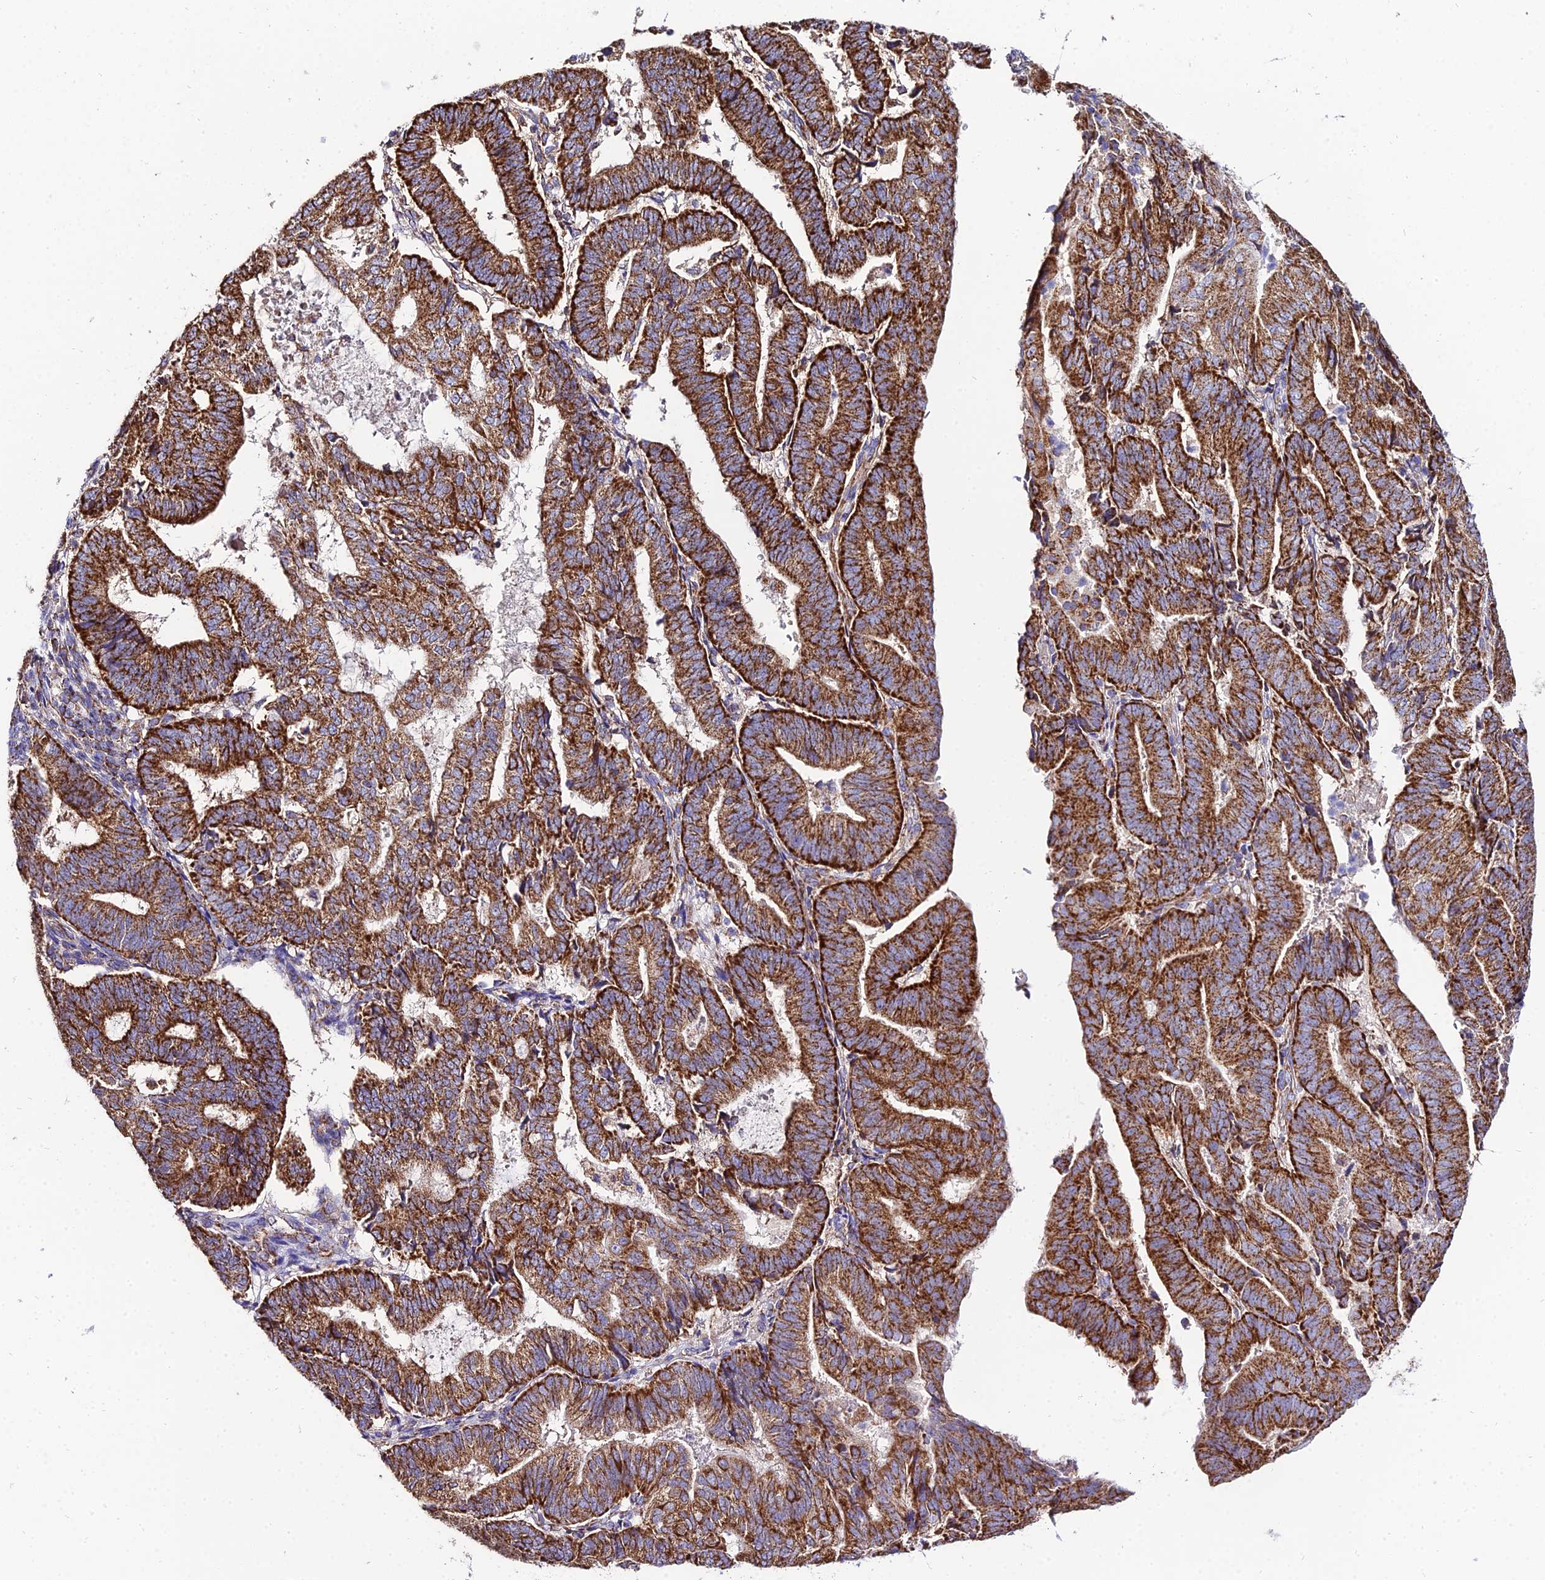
{"staining": {"intensity": "strong", "quantity": ">75%", "location": "cytoplasmic/membranous"}, "tissue": "endometrial cancer", "cell_type": "Tumor cells", "image_type": "cancer", "snomed": [{"axis": "morphology", "description": "Adenocarcinoma, NOS"}, {"axis": "topography", "description": "Endometrium"}], "caption": "This histopathology image reveals IHC staining of endometrial adenocarcinoma, with high strong cytoplasmic/membranous expression in approximately >75% of tumor cells.", "gene": "OCIAD1", "patient": {"sex": "female", "age": 70}}